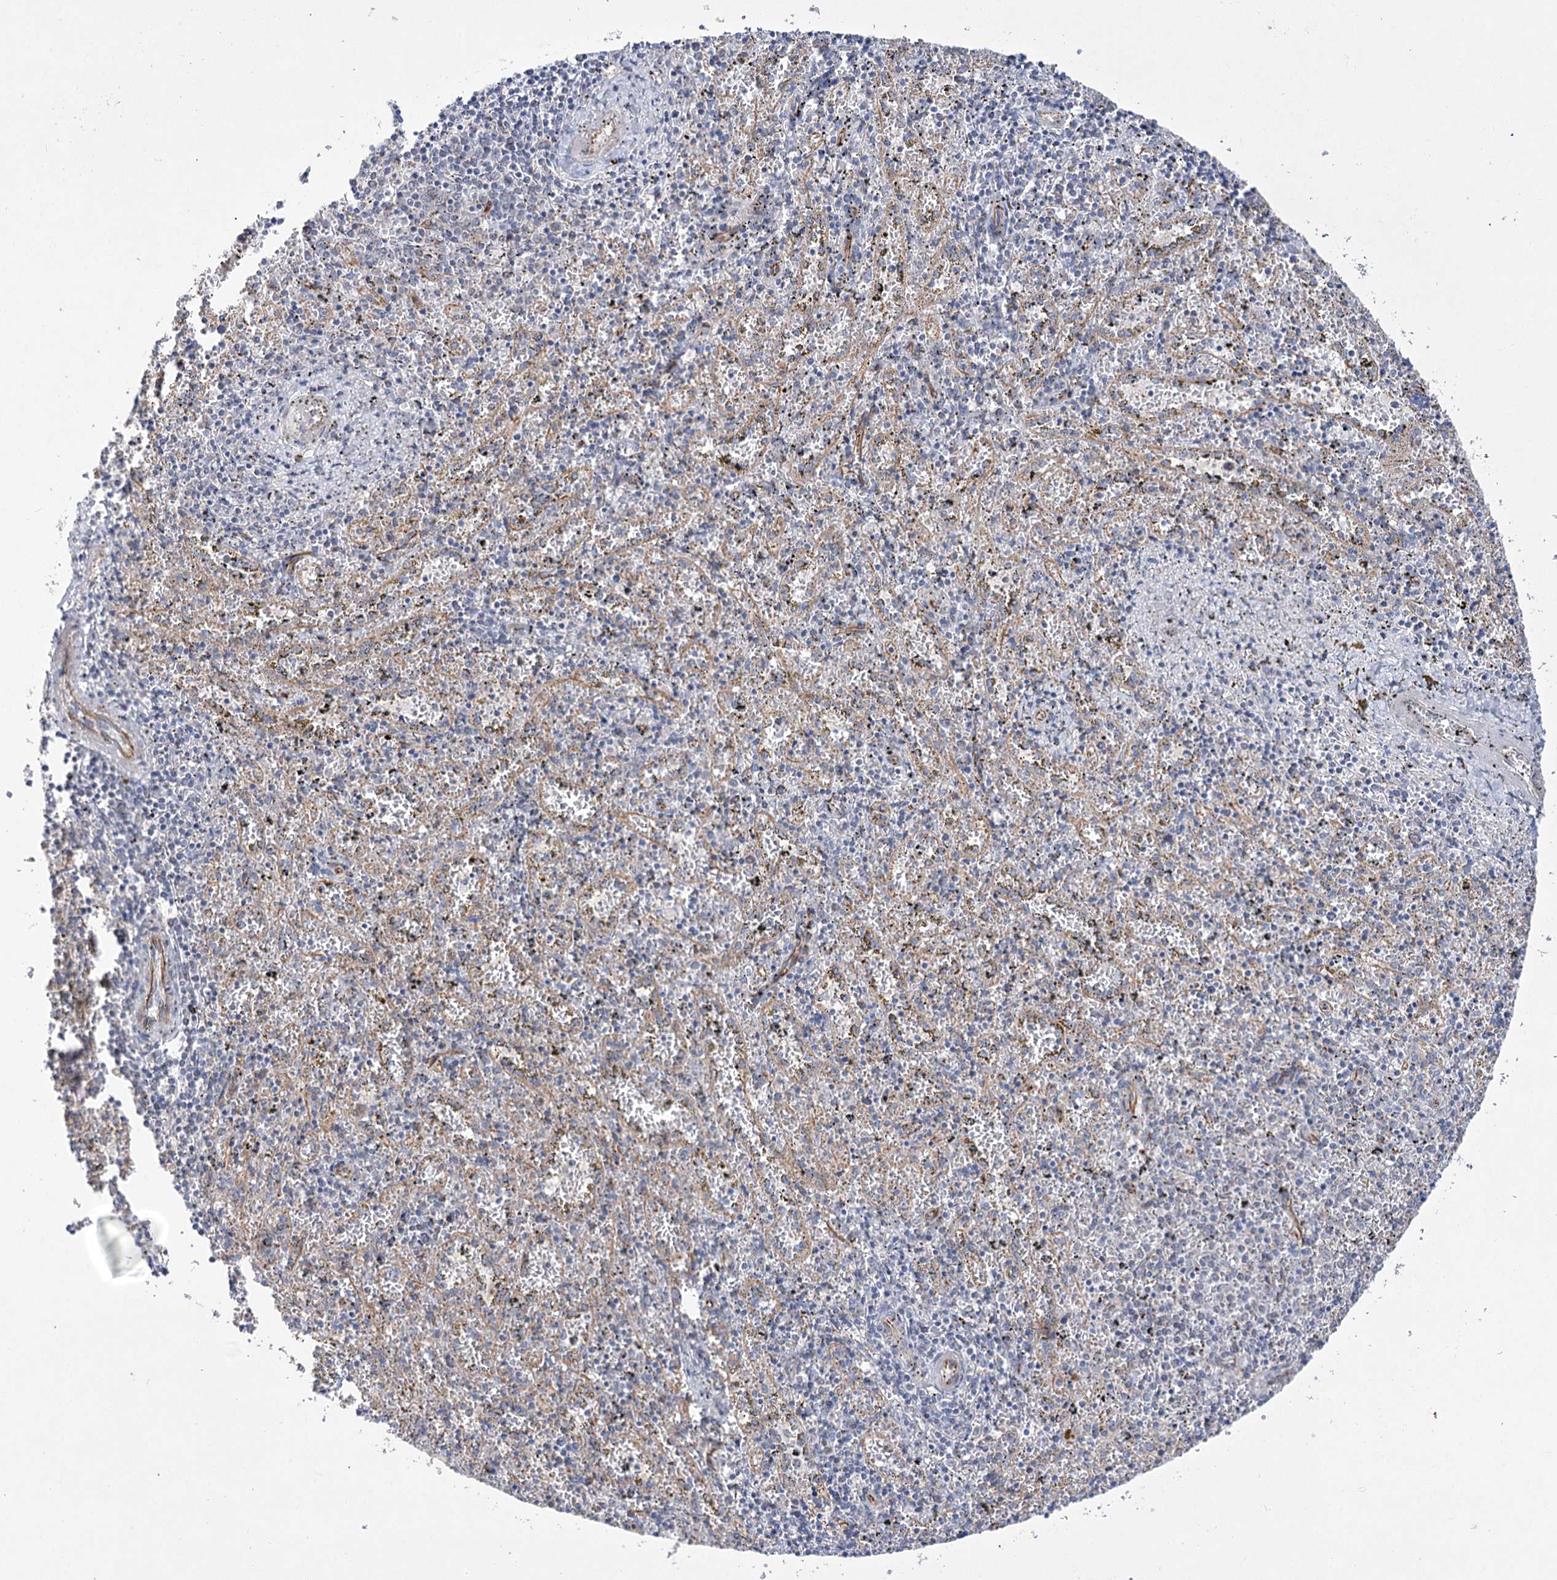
{"staining": {"intensity": "negative", "quantity": "none", "location": "none"}, "tissue": "spleen", "cell_type": "Cells in red pulp", "image_type": "normal", "snomed": [{"axis": "morphology", "description": "Normal tissue, NOS"}, {"axis": "topography", "description": "Spleen"}], "caption": "The immunohistochemistry photomicrograph has no significant positivity in cells in red pulp of spleen. Brightfield microscopy of immunohistochemistry (IHC) stained with DAB (3,3'-diaminobenzidine) (brown) and hematoxylin (blue), captured at high magnification.", "gene": "ECHDC3", "patient": {"sex": "male", "age": 11}}